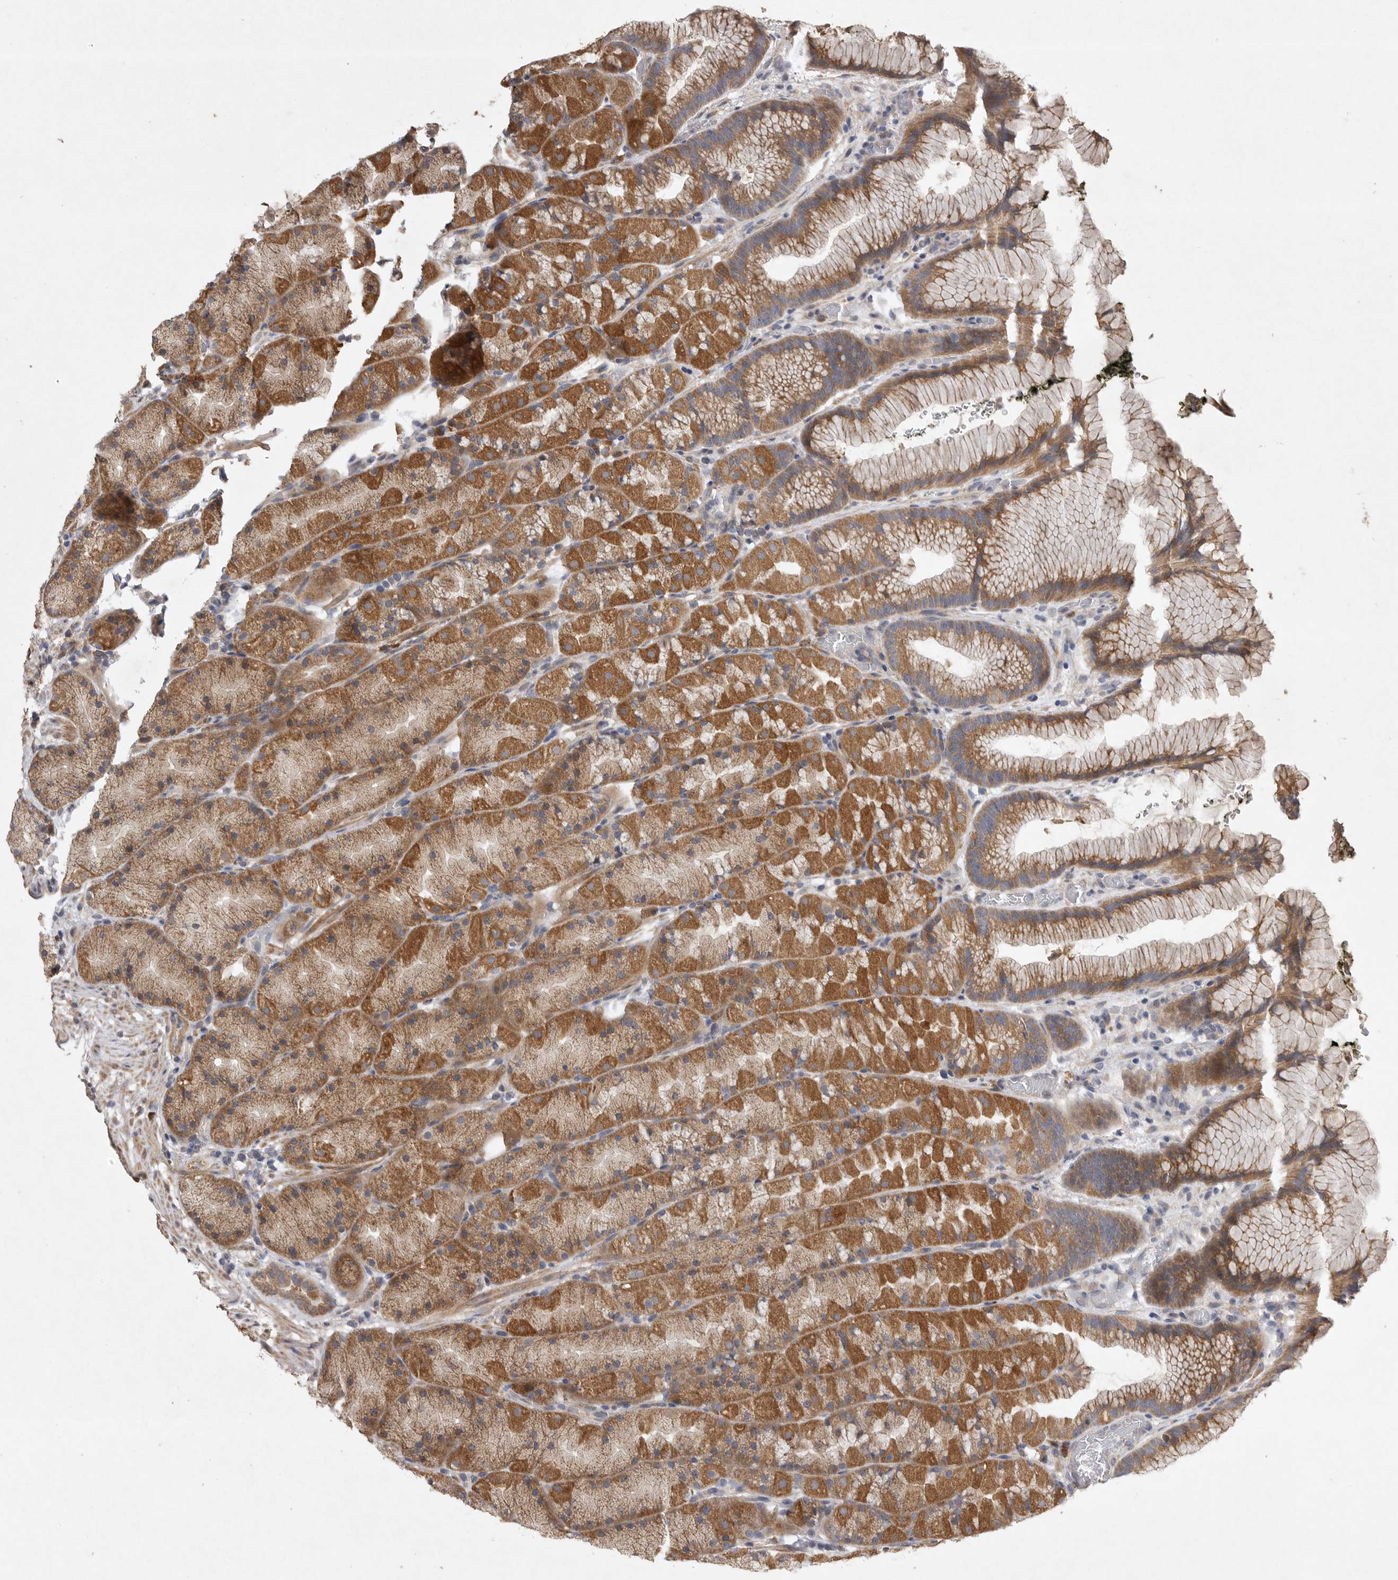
{"staining": {"intensity": "strong", "quantity": "25%-75%", "location": "cytoplasmic/membranous"}, "tissue": "stomach", "cell_type": "Glandular cells", "image_type": "normal", "snomed": [{"axis": "morphology", "description": "Normal tissue, NOS"}, {"axis": "topography", "description": "Stomach, upper"}, {"axis": "topography", "description": "Stomach"}], "caption": "Strong cytoplasmic/membranous protein staining is present in approximately 25%-75% of glandular cells in stomach.", "gene": "EDEM3", "patient": {"sex": "male", "age": 48}}